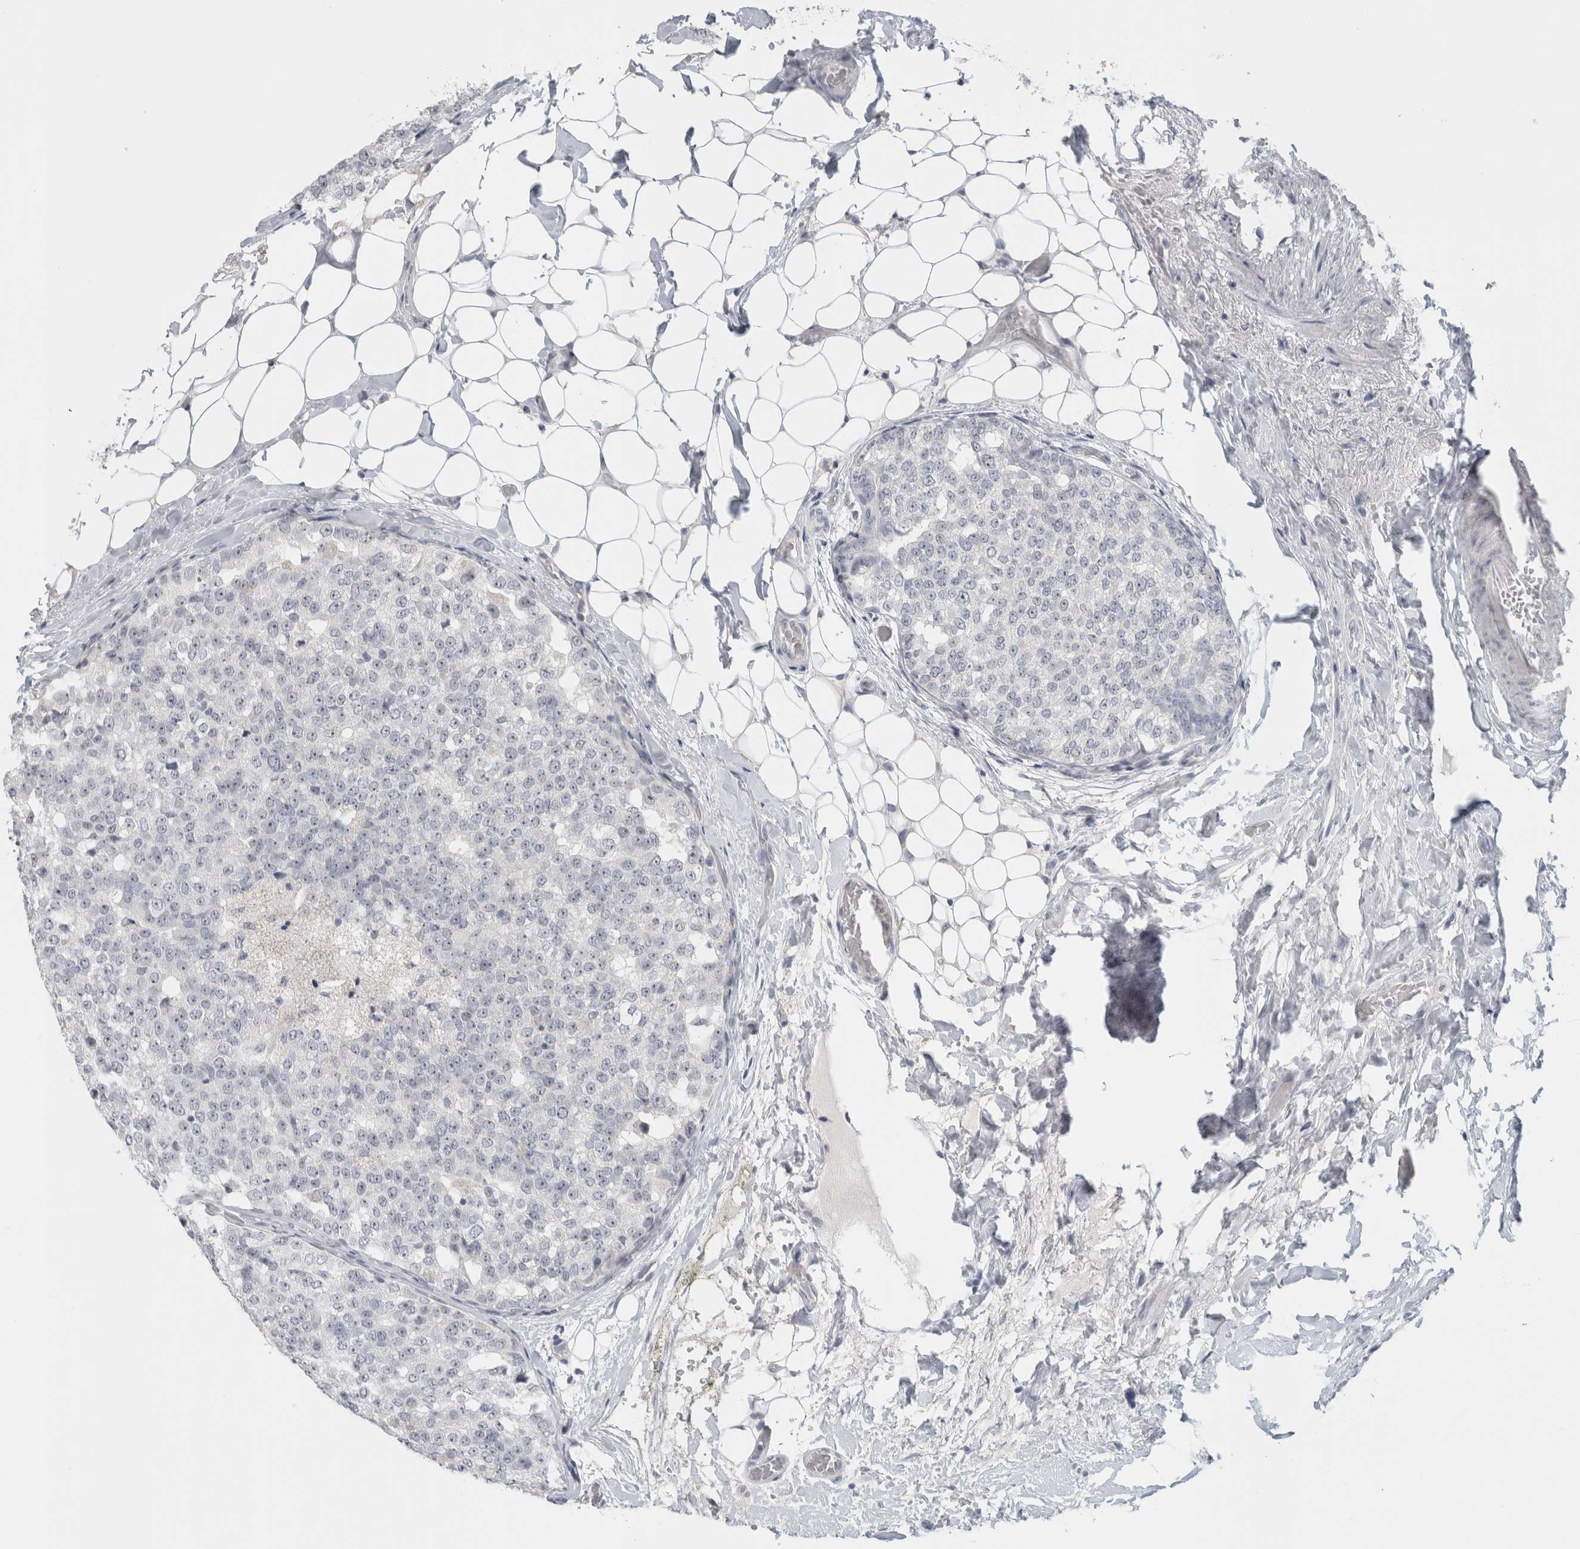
{"staining": {"intensity": "negative", "quantity": "none", "location": "none"}, "tissue": "breast cancer", "cell_type": "Tumor cells", "image_type": "cancer", "snomed": [{"axis": "morphology", "description": "Normal tissue, NOS"}, {"axis": "morphology", "description": "Duct carcinoma"}, {"axis": "topography", "description": "Breast"}], "caption": "Intraductal carcinoma (breast) was stained to show a protein in brown. There is no significant positivity in tumor cells.", "gene": "FMR1NB", "patient": {"sex": "female", "age": 43}}